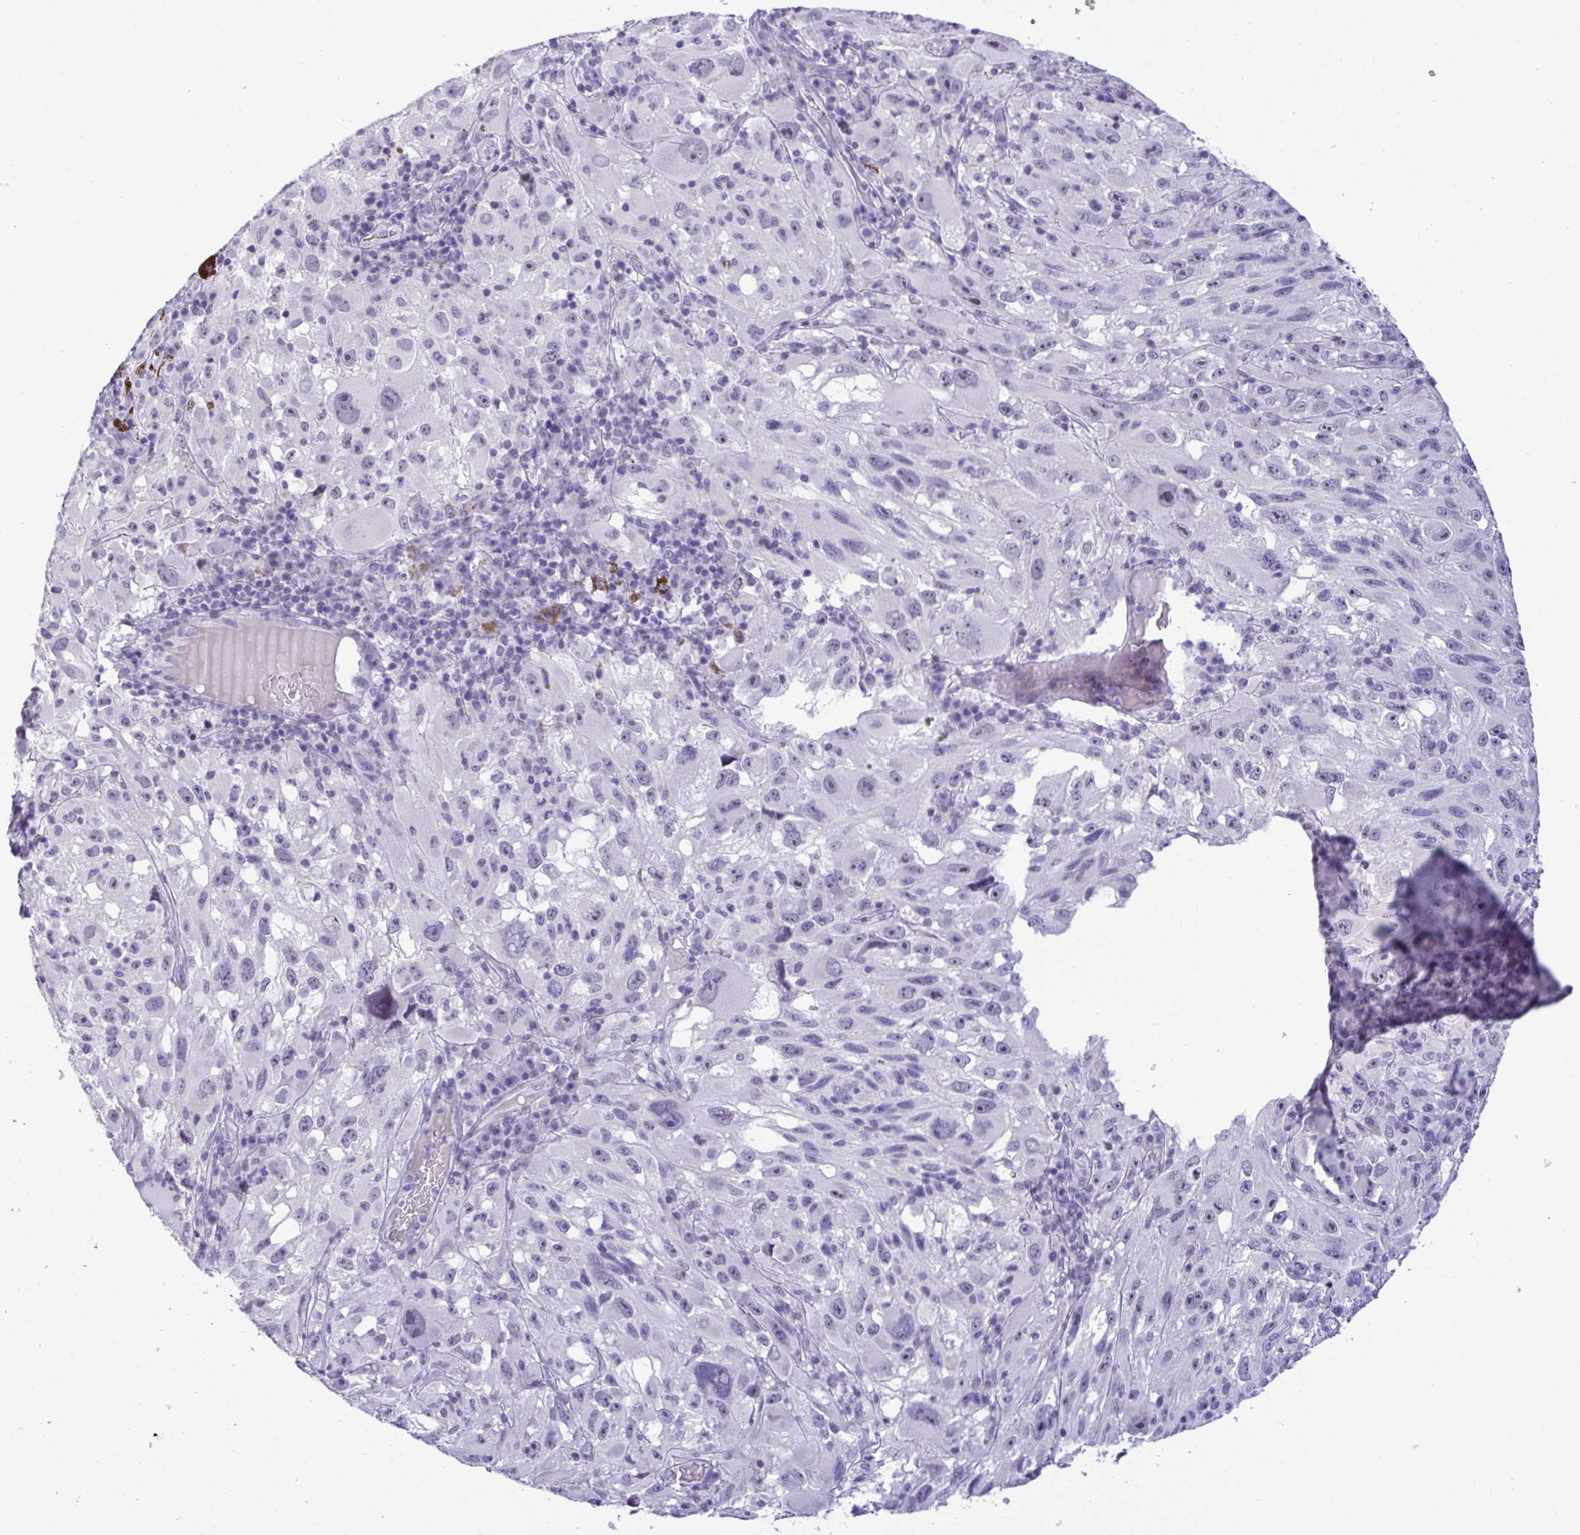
{"staining": {"intensity": "negative", "quantity": "none", "location": "none"}, "tissue": "melanoma", "cell_type": "Tumor cells", "image_type": "cancer", "snomed": [{"axis": "morphology", "description": "Malignant melanoma, NOS"}, {"axis": "topography", "description": "Skin"}], "caption": "Malignant melanoma stained for a protein using immunohistochemistry demonstrates no staining tumor cells.", "gene": "YBX2", "patient": {"sex": "female", "age": 71}}